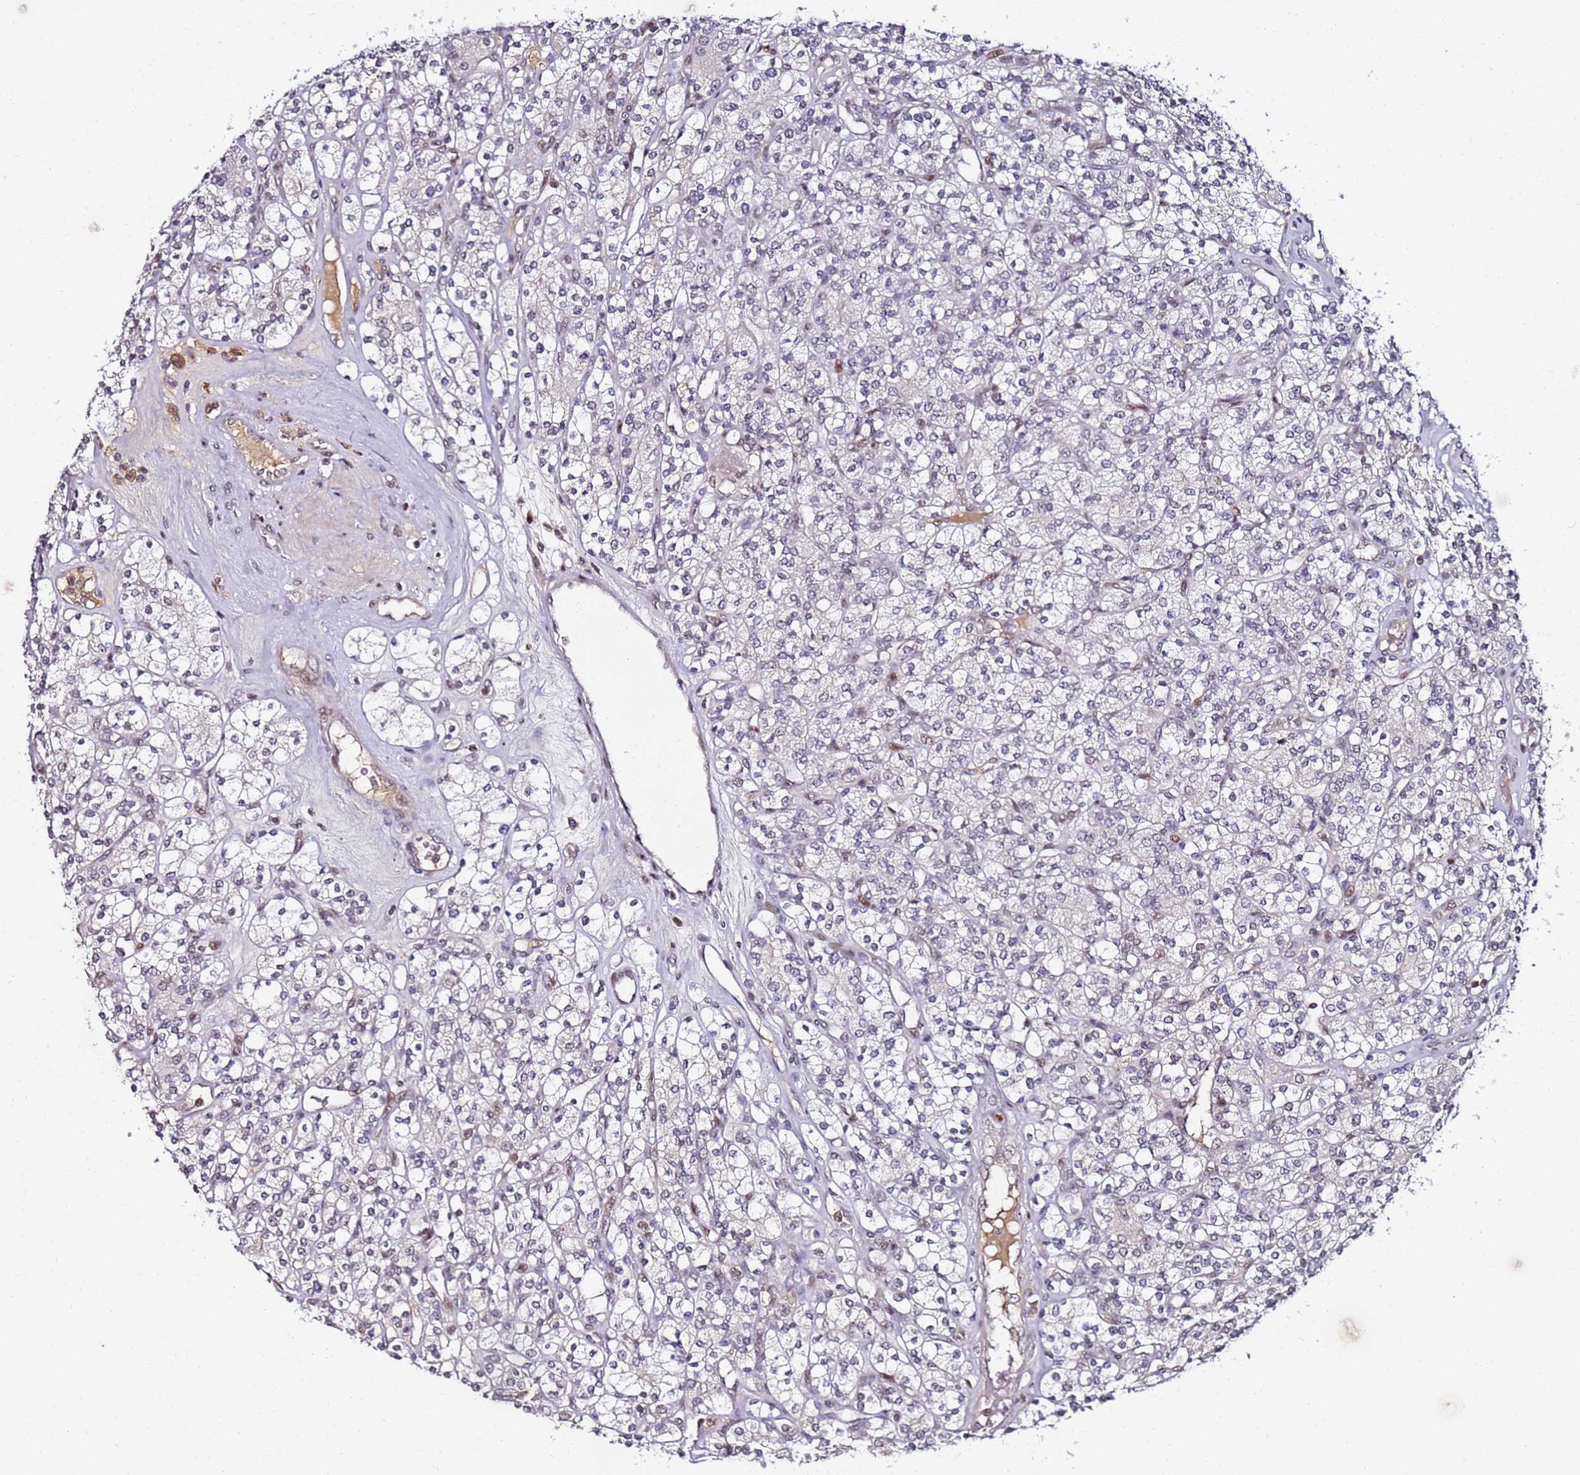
{"staining": {"intensity": "negative", "quantity": "none", "location": "none"}, "tissue": "renal cancer", "cell_type": "Tumor cells", "image_type": "cancer", "snomed": [{"axis": "morphology", "description": "Adenocarcinoma, NOS"}, {"axis": "topography", "description": "Kidney"}], "caption": "DAB immunohistochemical staining of renal adenocarcinoma exhibits no significant positivity in tumor cells.", "gene": "FCF1", "patient": {"sex": "male", "age": 77}}